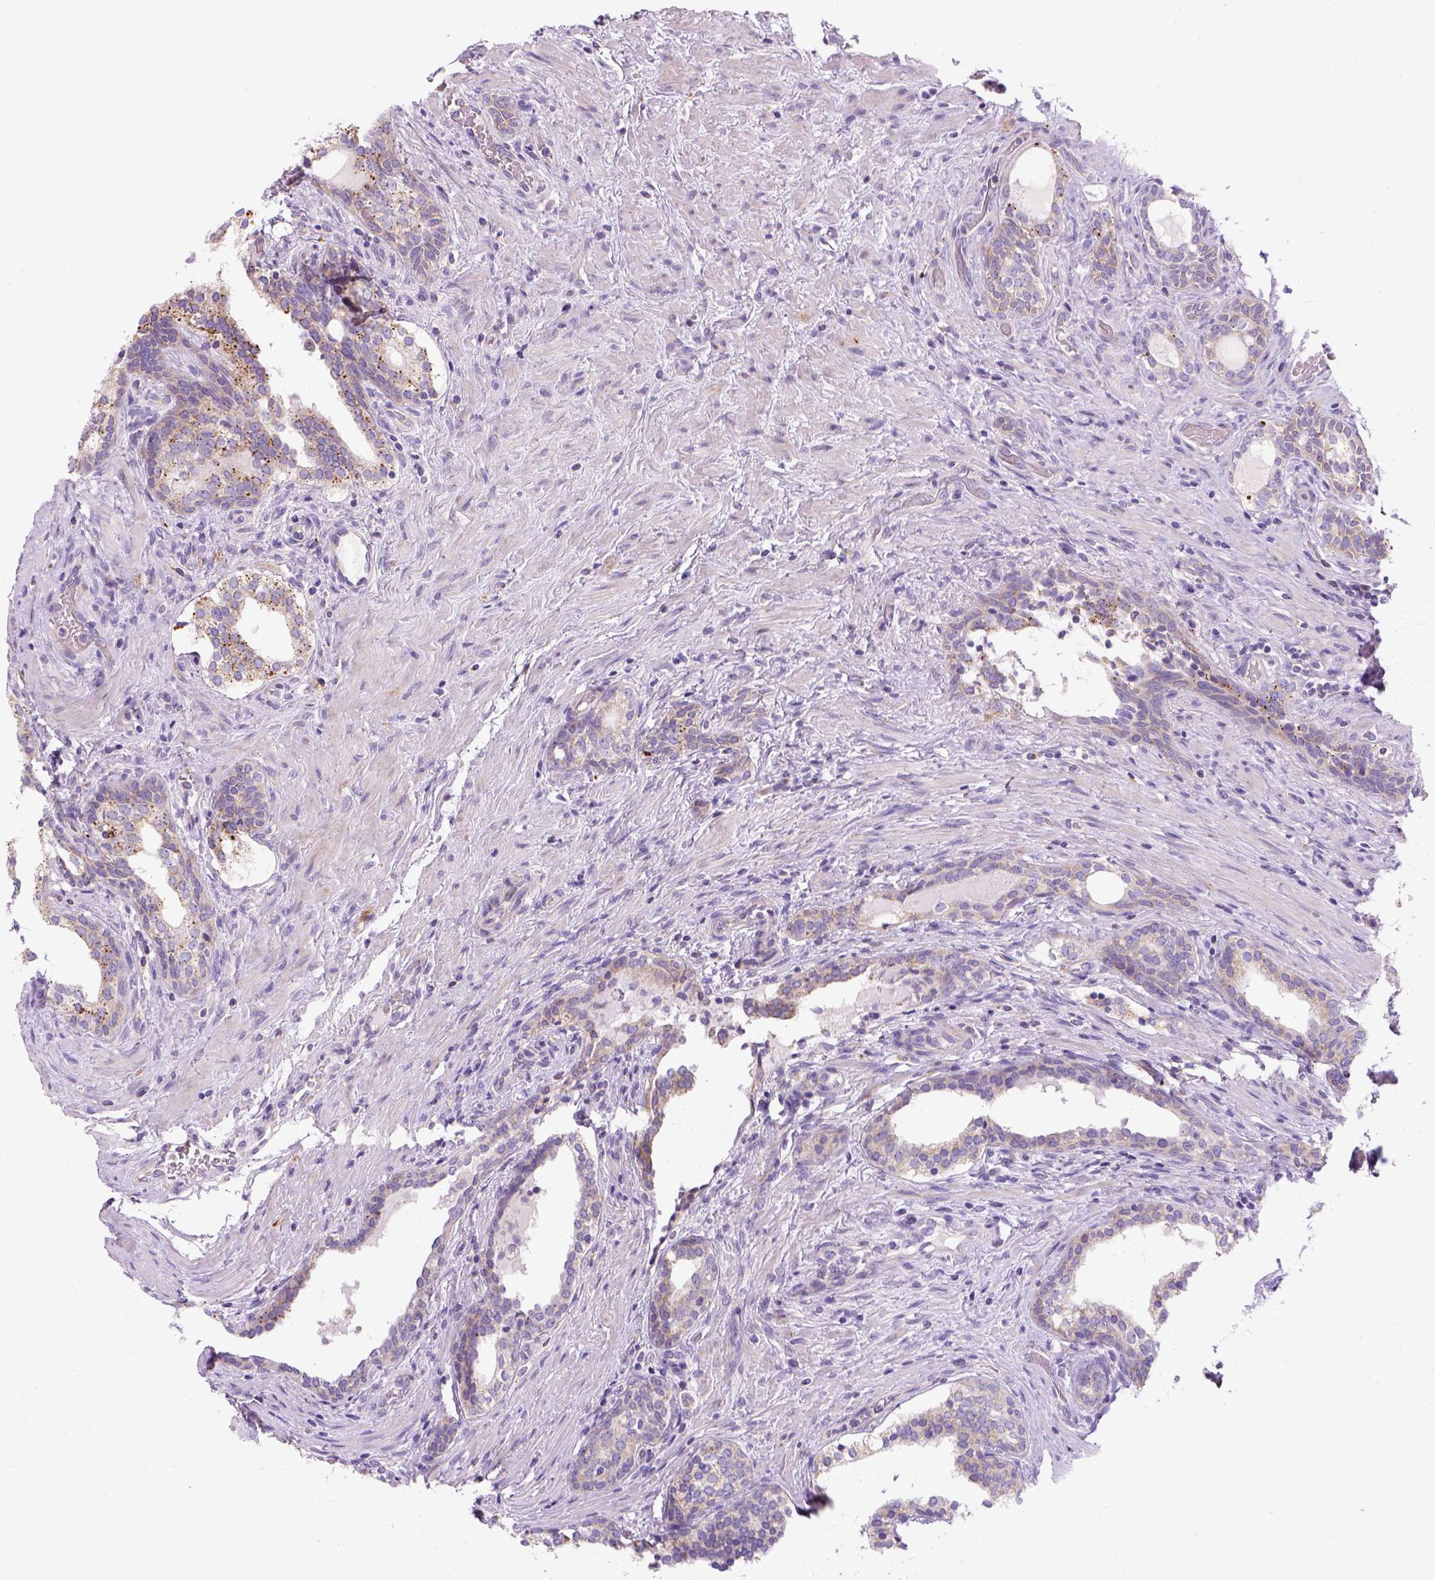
{"staining": {"intensity": "strong", "quantity": "25%-75%", "location": "cytoplasmic/membranous"}, "tissue": "prostate cancer", "cell_type": "Tumor cells", "image_type": "cancer", "snomed": [{"axis": "morphology", "description": "Adenocarcinoma, NOS"}, {"axis": "morphology", "description": "Adenocarcinoma, High grade"}, {"axis": "topography", "description": "Prostate"}], "caption": "The photomicrograph displays immunohistochemical staining of adenocarcinoma (high-grade) (prostate). There is strong cytoplasmic/membranous staining is seen in approximately 25%-75% of tumor cells.", "gene": "CES2", "patient": {"sex": "male", "age": 61}}